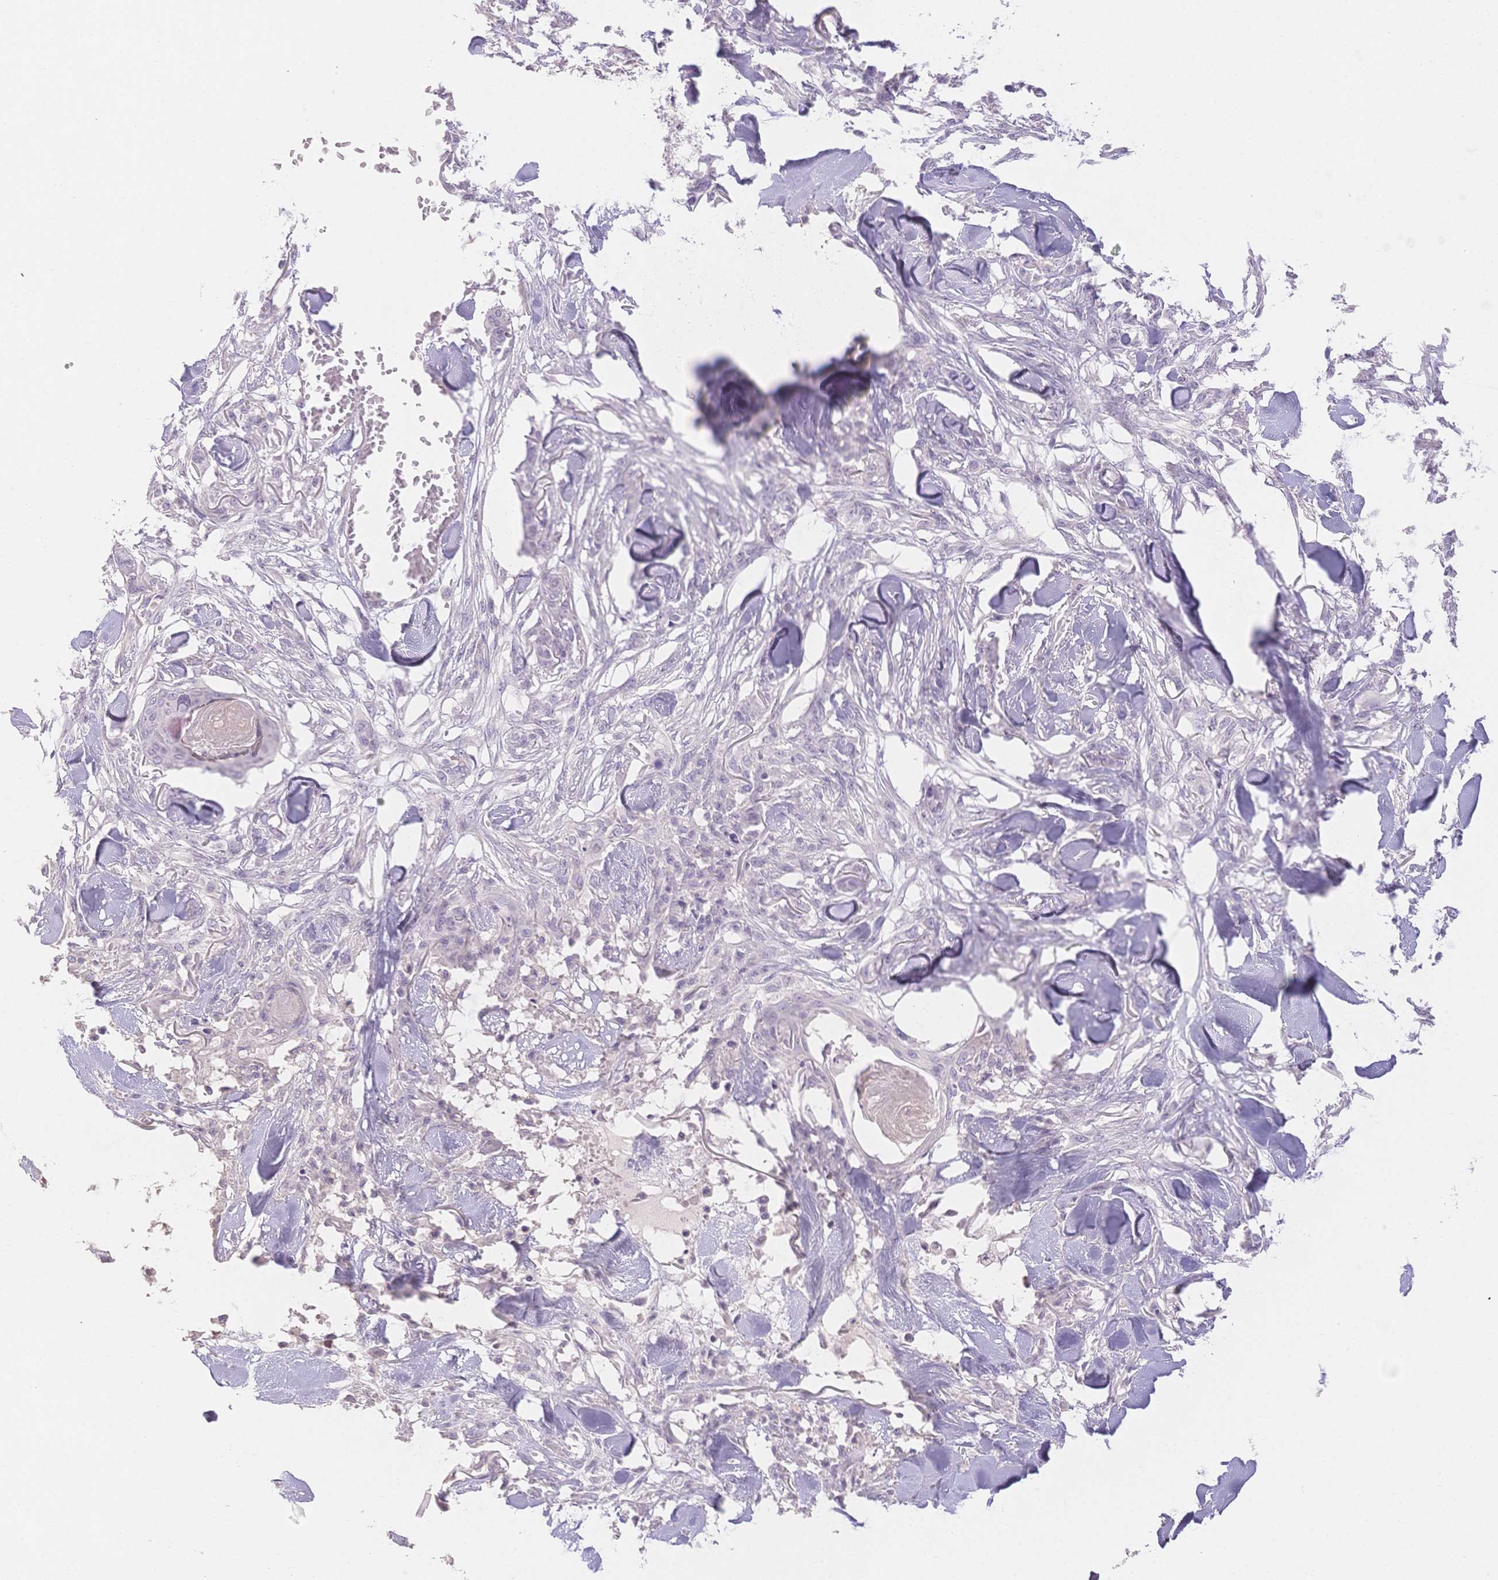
{"staining": {"intensity": "negative", "quantity": "none", "location": "none"}, "tissue": "skin cancer", "cell_type": "Tumor cells", "image_type": "cancer", "snomed": [{"axis": "morphology", "description": "Squamous cell carcinoma, NOS"}, {"axis": "topography", "description": "Skin"}], "caption": "A histopathology image of skin squamous cell carcinoma stained for a protein displays no brown staining in tumor cells. (Stains: DAB (3,3'-diaminobenzidine) immunohistochemistry with hematoxylin counter stain, Microscopy: brightfield microscopy at high magnification).", "gene": "SUV39H2", "patient": {"sex": "female", "age": 59}}